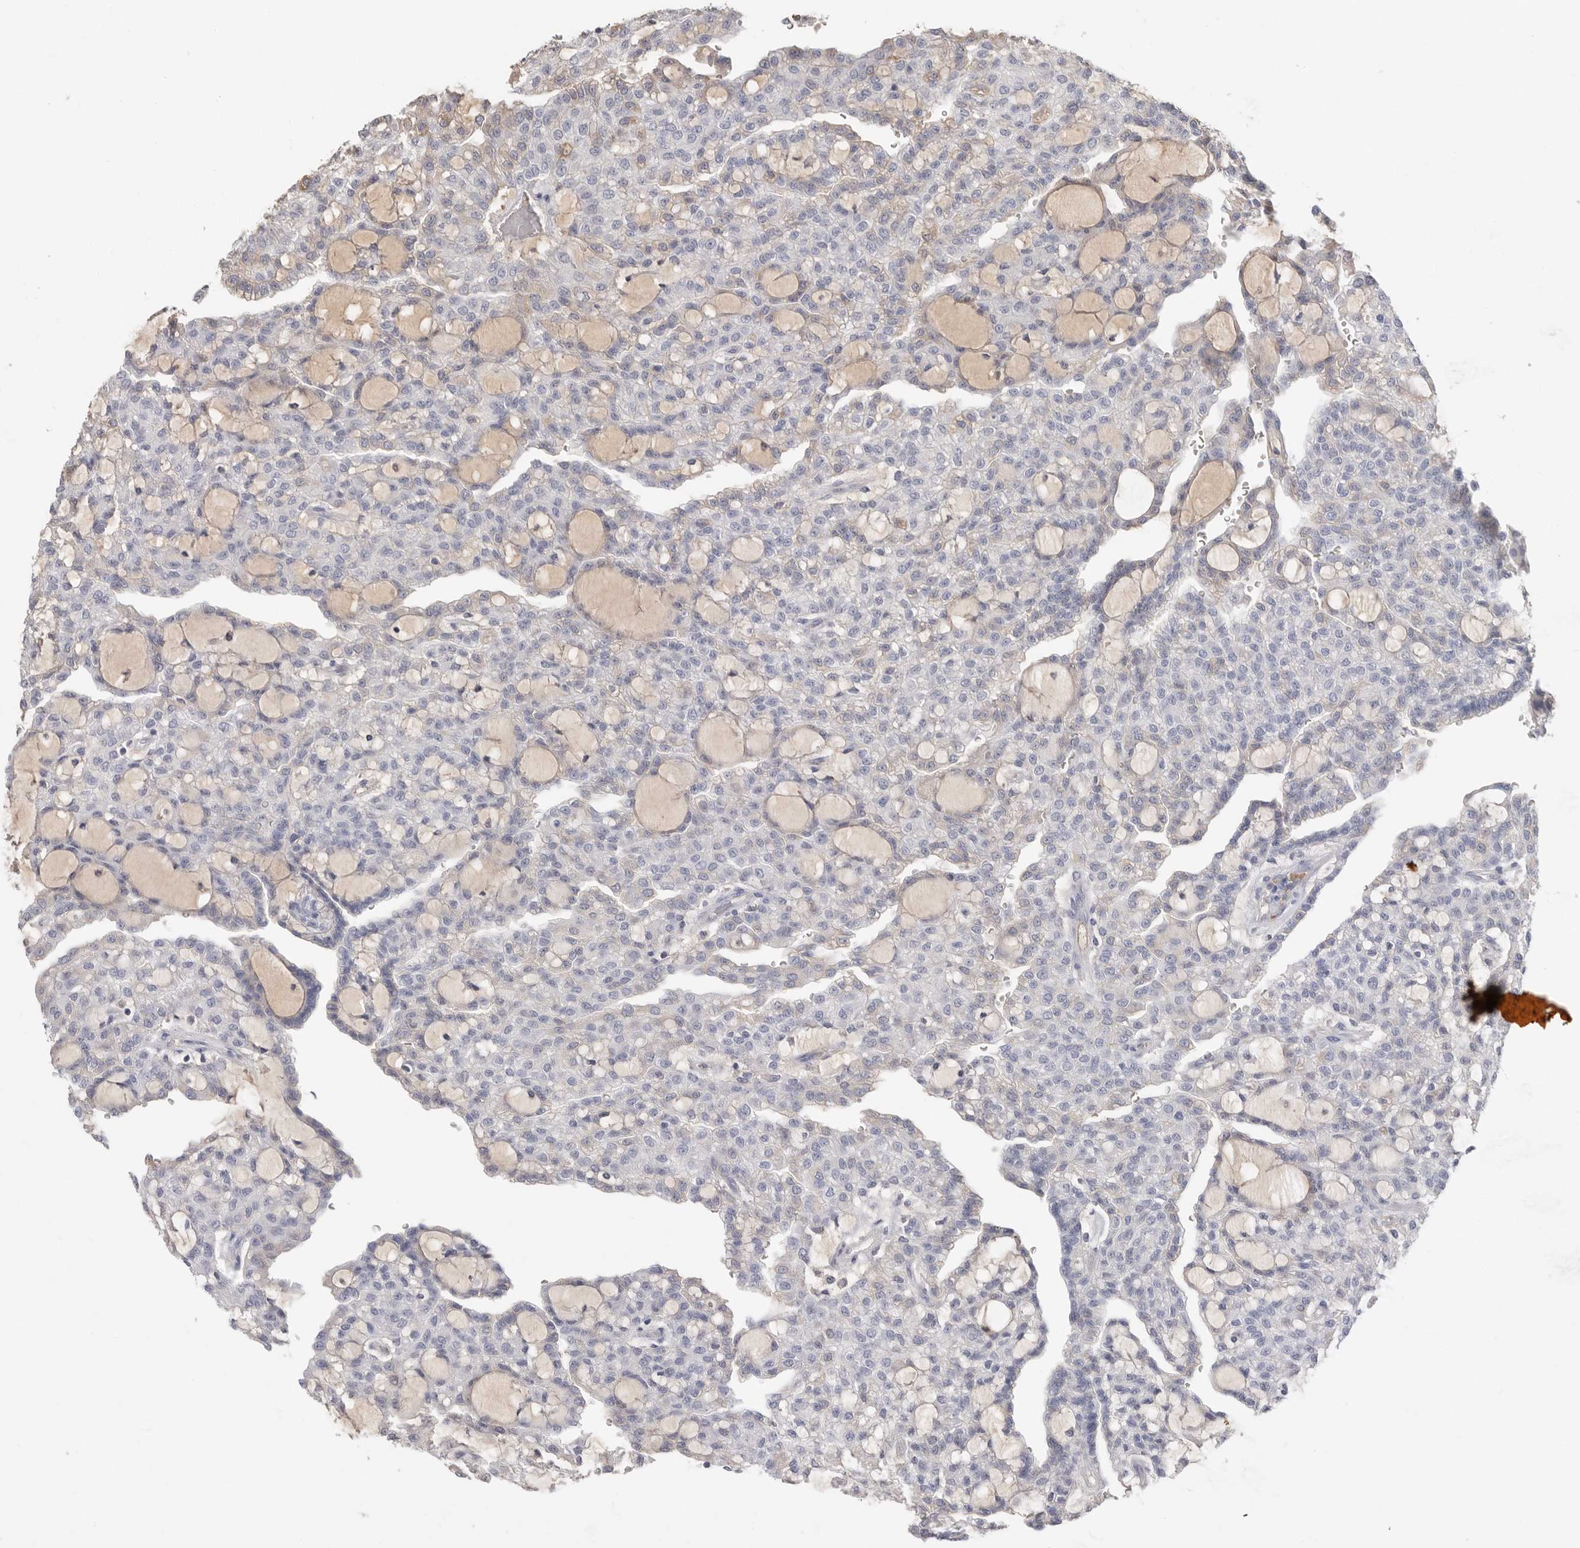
{"staining": {"intensity": "negative", "quantity": "none", "location": "none"}, "tissue": "renal cancer", "cell_type": "Tumor cells", "image_type": "cancer", "snomed": [{"axis": "morphology", "description": "Adenocarcinoma, NOS"}, {"axis": "topography", "description": "Kidney"}], "caption": "A micrograph of renal cancer (adenocarcinoma) stained for a protein demonstrates no brown staining in tumor cells.", "gene": "APOA2", "patient": {"sex": "male", "age": 63}}